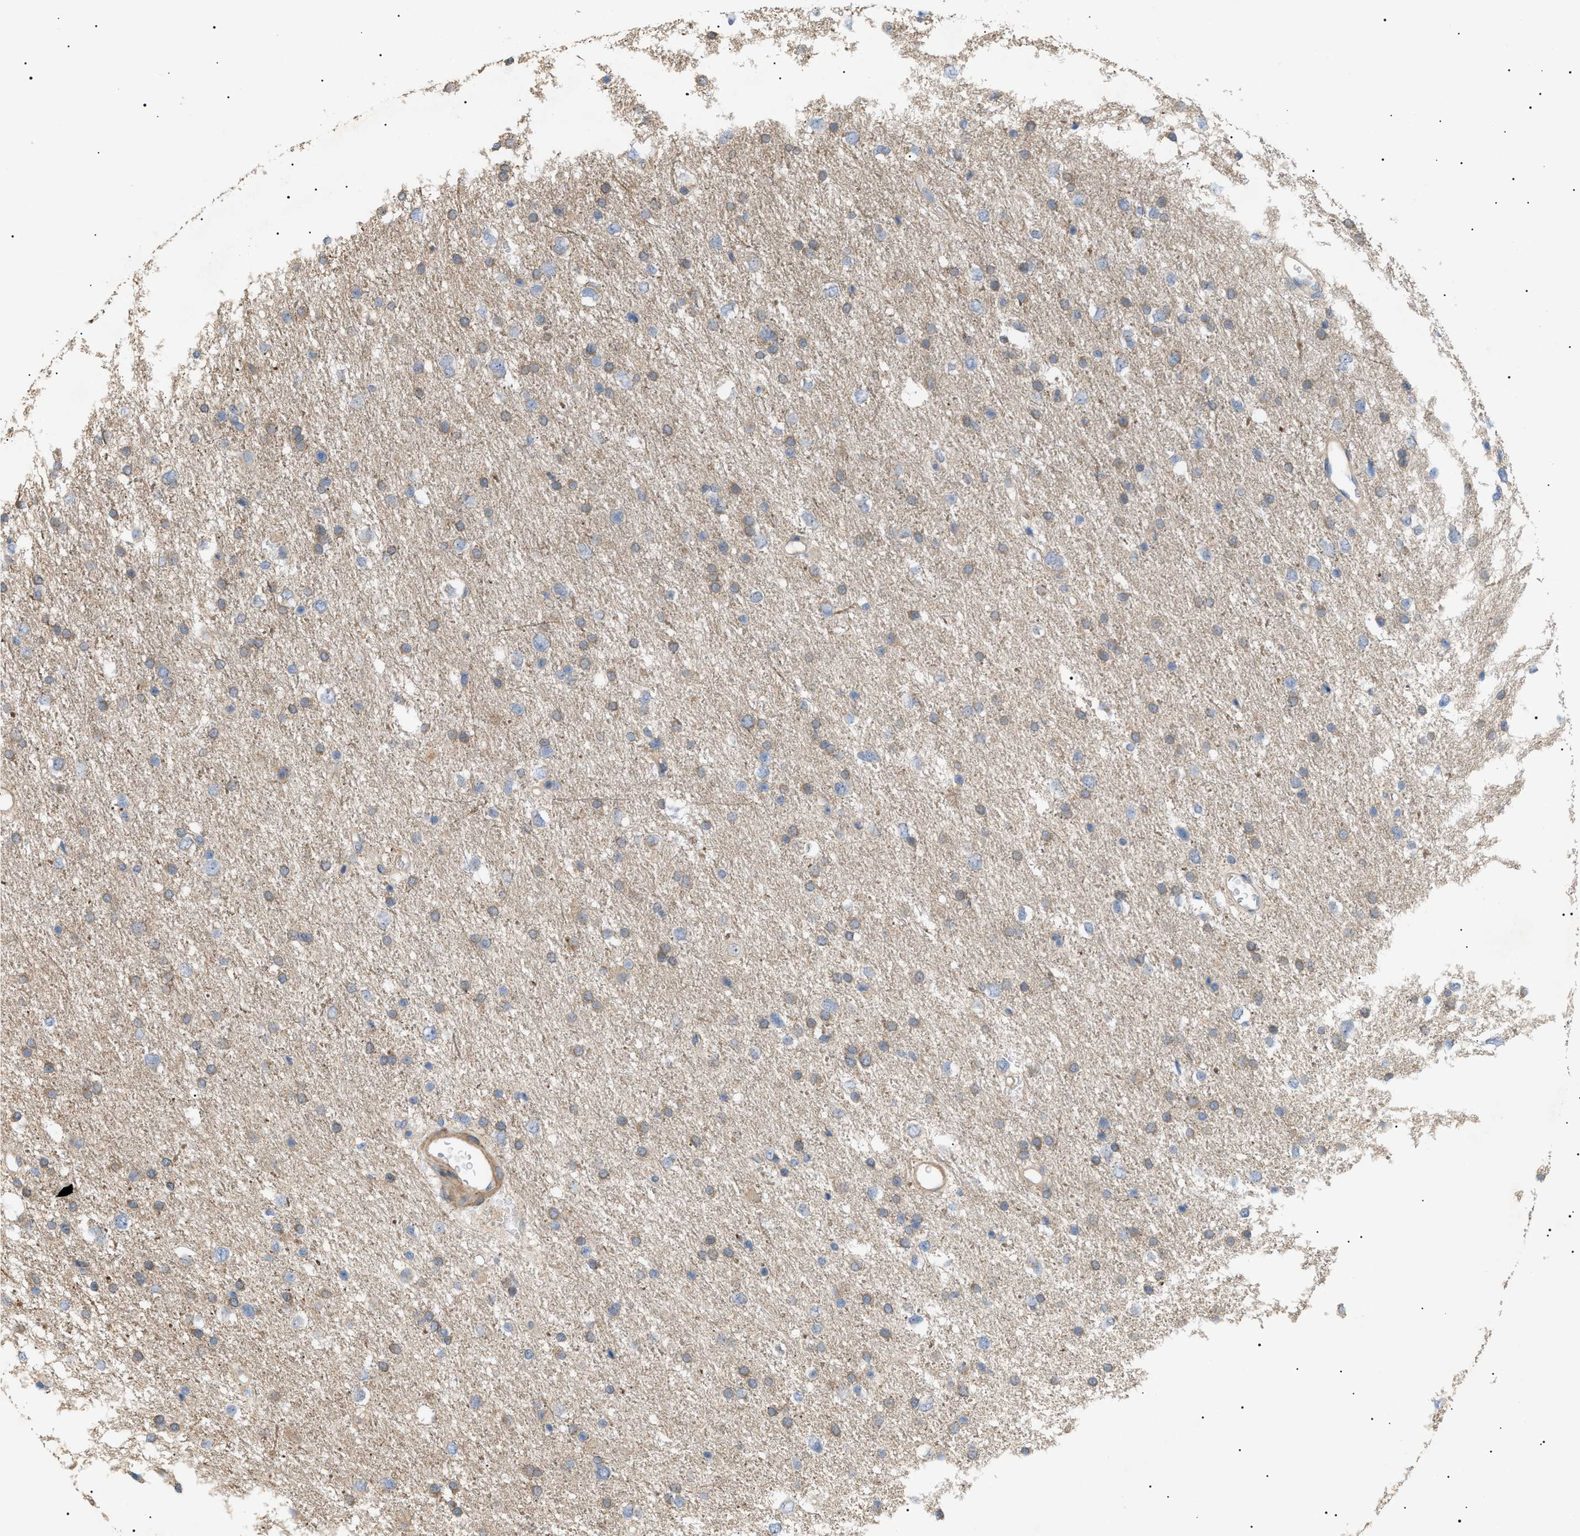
{"staining": {"intensity": "weak", "quantity": "25%-75%", "location": "cytoplasmic/membranous"}, "tissue": "glioma", "cell_type": "Tumor cells", "image_type": "cancer", "snomed": [{"axis": "morphology", "description": "Glioma, malignant, Low grade"}, {"axis": "topography", "description": "Brain"}], "caption": "Low-grade glioma (malignant) stained with a brown dye shows weak cytoplasmic/membranous positive staining in approximately 25%-75% of tumor cells.", "gene": "IRS2", "patient": {"sex": "female", "age": 37}}